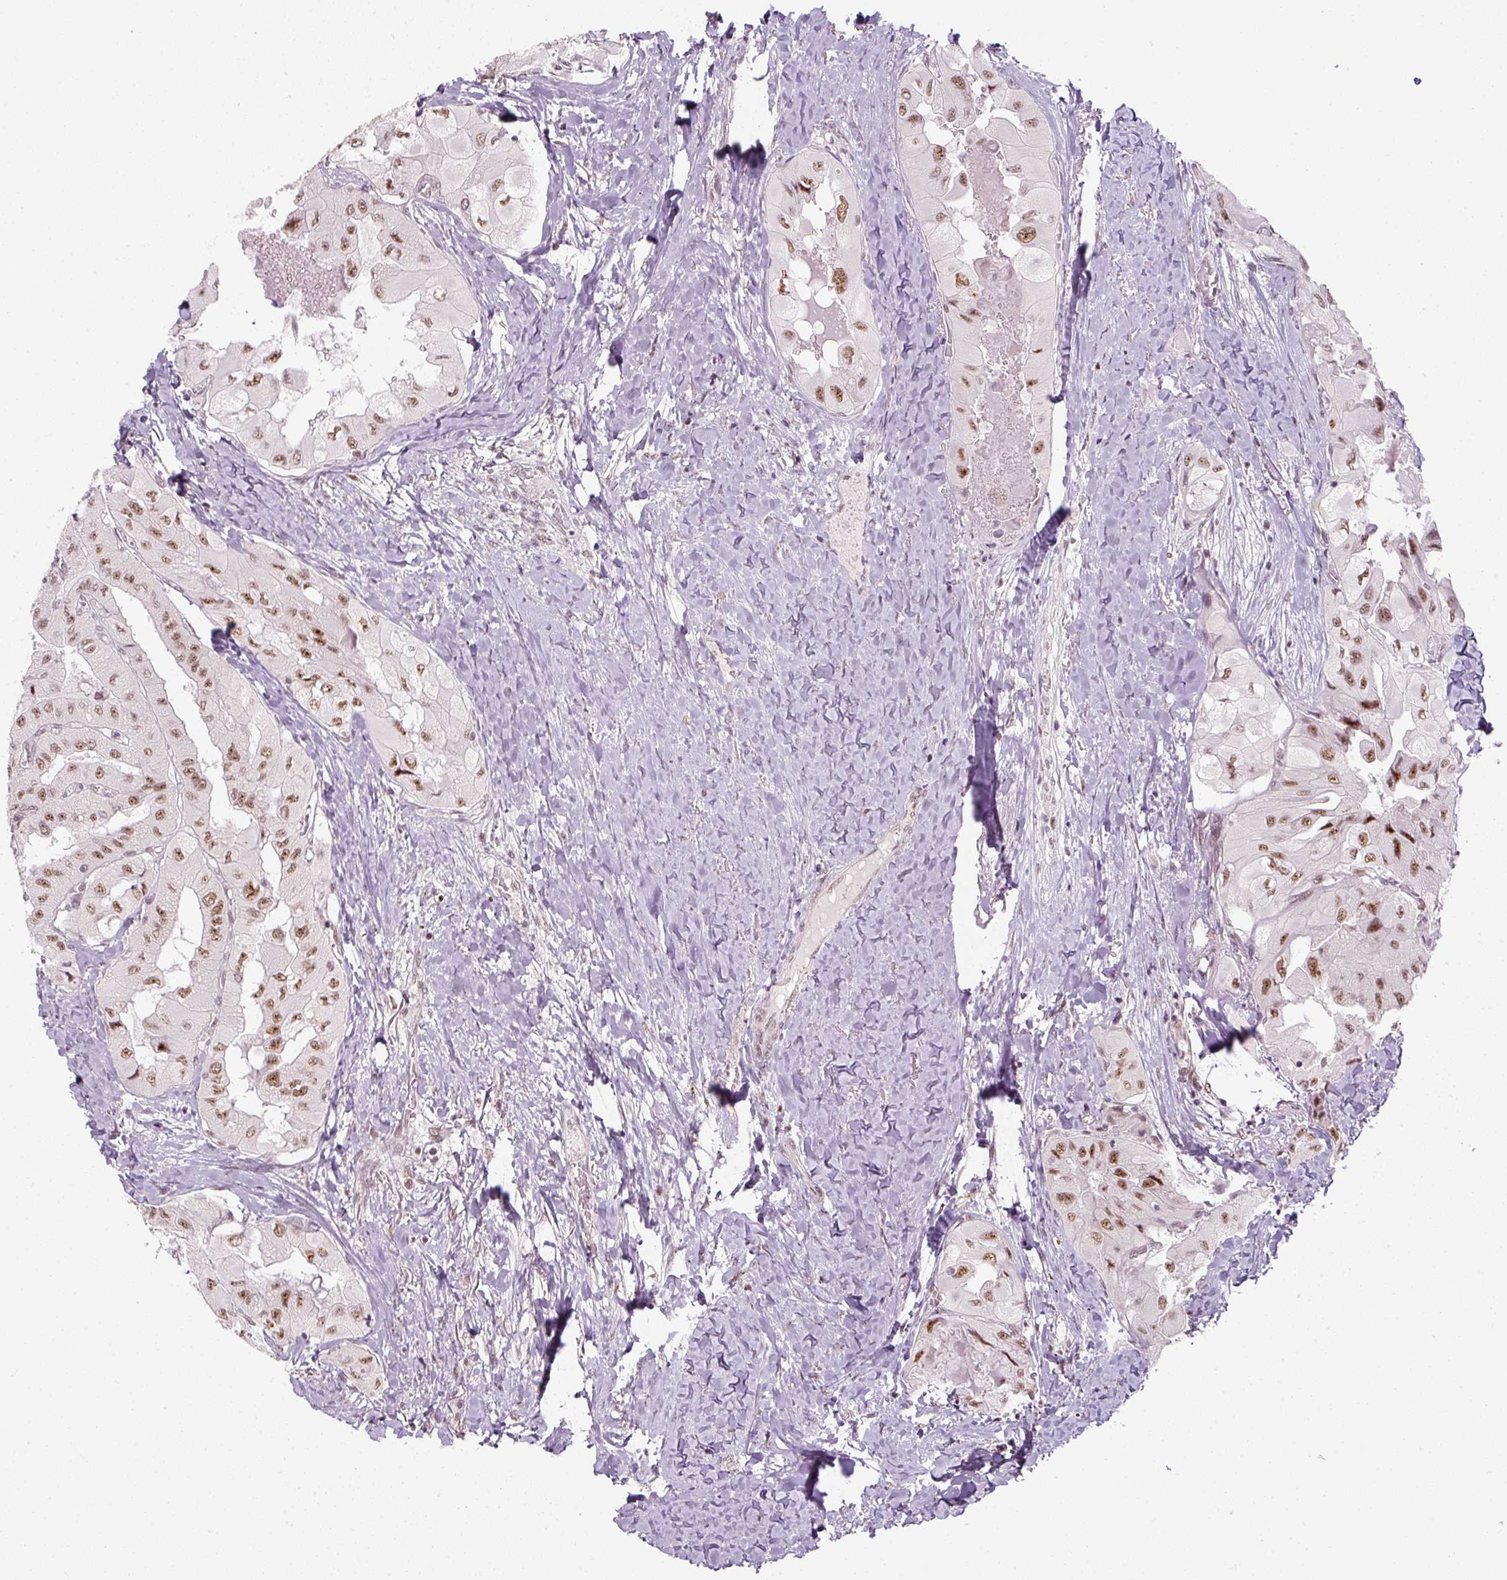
{"staining": {"intensity": "moderate", "quantity": ">75%", "location": "nuclear"}, "tissue": "thyroid cancer", "cell_type": "Tumor cells", "image_type": "cancer", "snomed": [{"axis": "morphology", "description": "Normal tissue, NOS"}, {"axis": "morphology", "description": "Papillary adenocarcinoma, NOS"}, {"axis": "topography", "description": "Thyroid gland"}], "caption": "A brown stain labels moderate nuclear expression of a protein in thyroid cancer (papillary adenocarcinoma) tumor cells.", "gene": "U2AF2", "patient": {"sex": "female", "age": 59}}